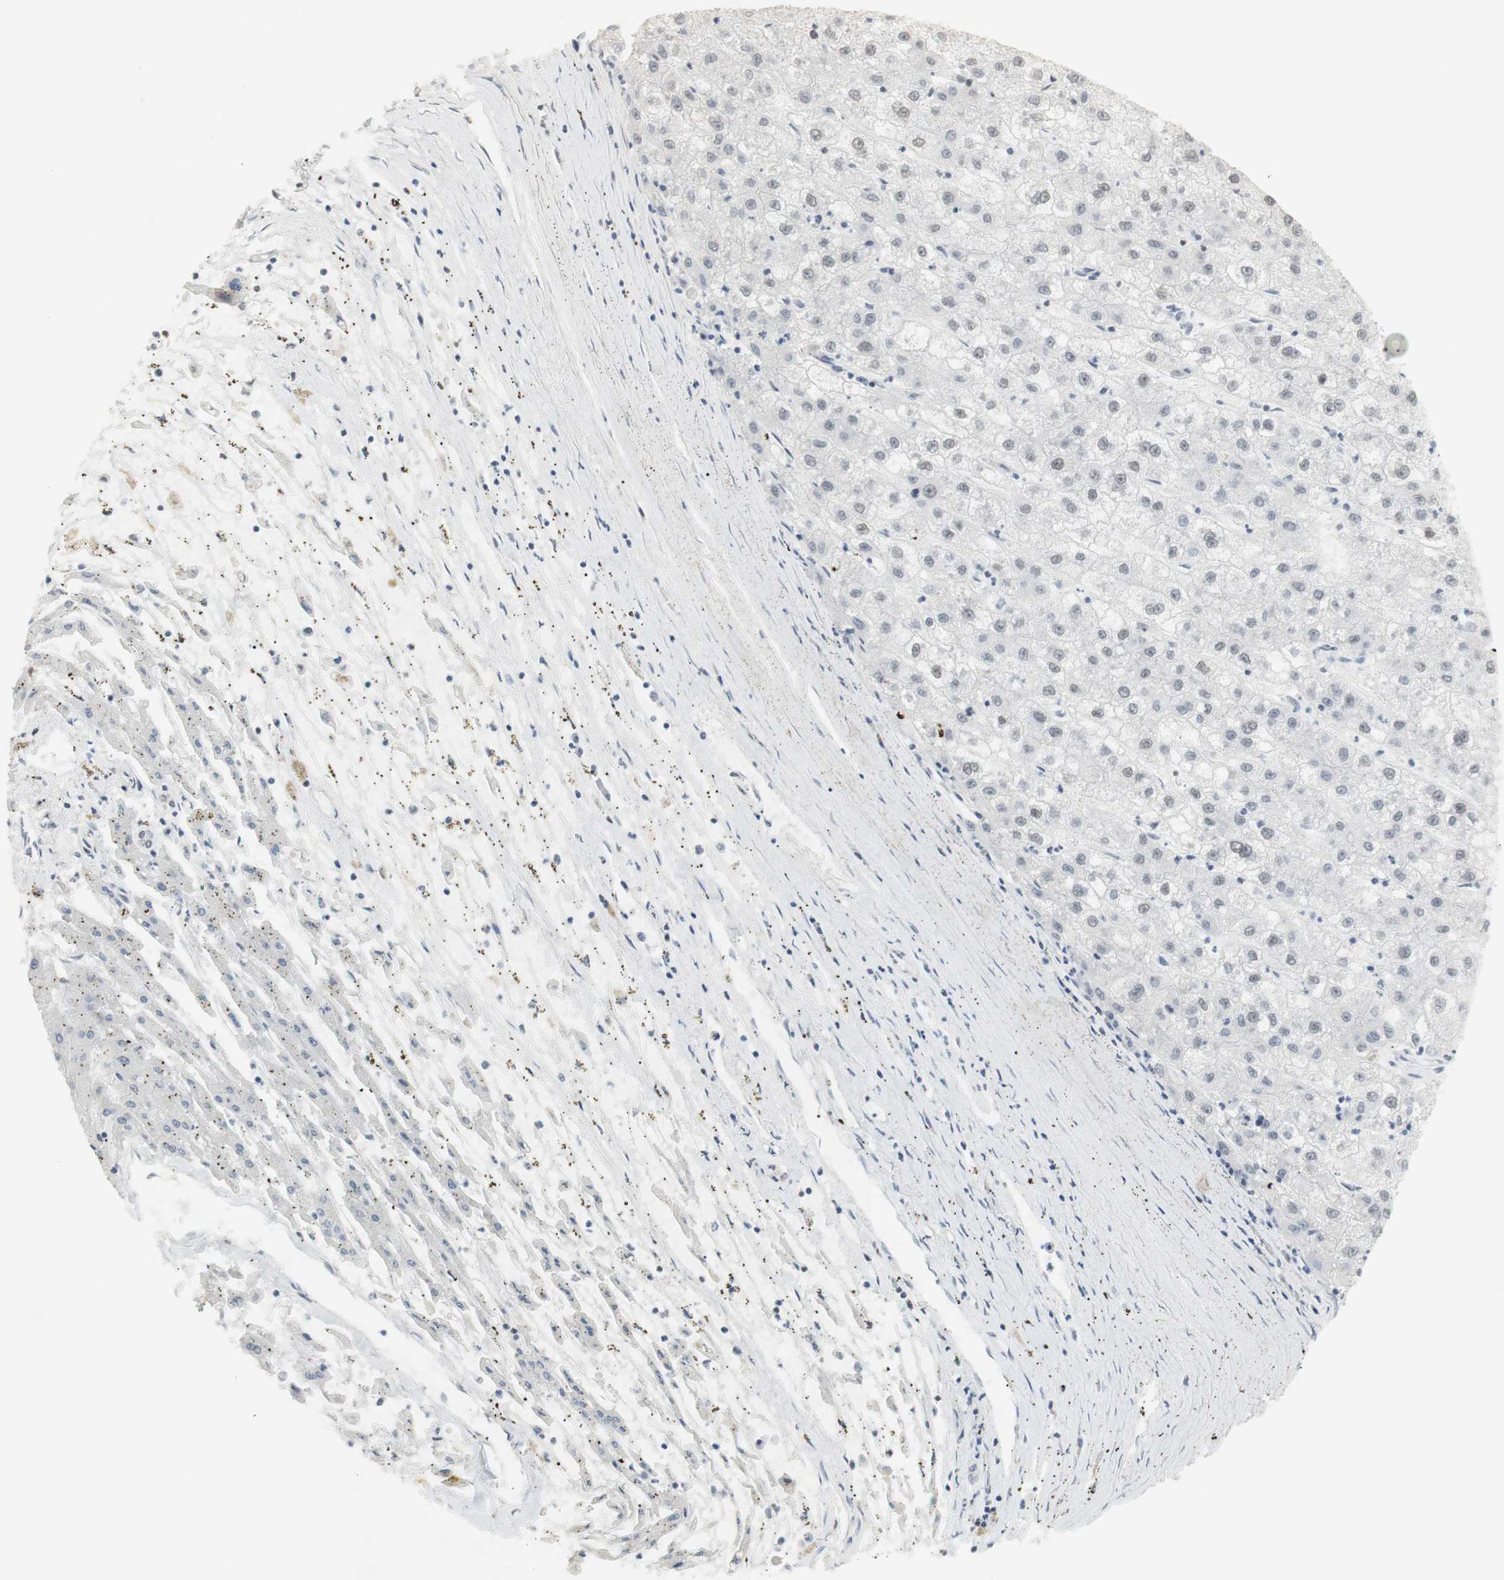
{"staining": {"intensity": "weak", "quantity": ">75%", "location": "nuclear"}, "tissue": "liver cancer", "cell_type": "Tumor cells", "image_type": "cancer", "snomed": [{"axis": "morphology", "description": "Carcinoma, Hepatocellular, NOS"}, {"axis": "topography", "description": "Liver"}], "caption": "The micrograph displays immunohistochemical staining of liver cancer (hepatocellular carcinoma). There is weak nuclear expression is identified in about >75% of tumor cells.", "gene": "BMI1", "patient": {"sex": "male", "age": 72}}